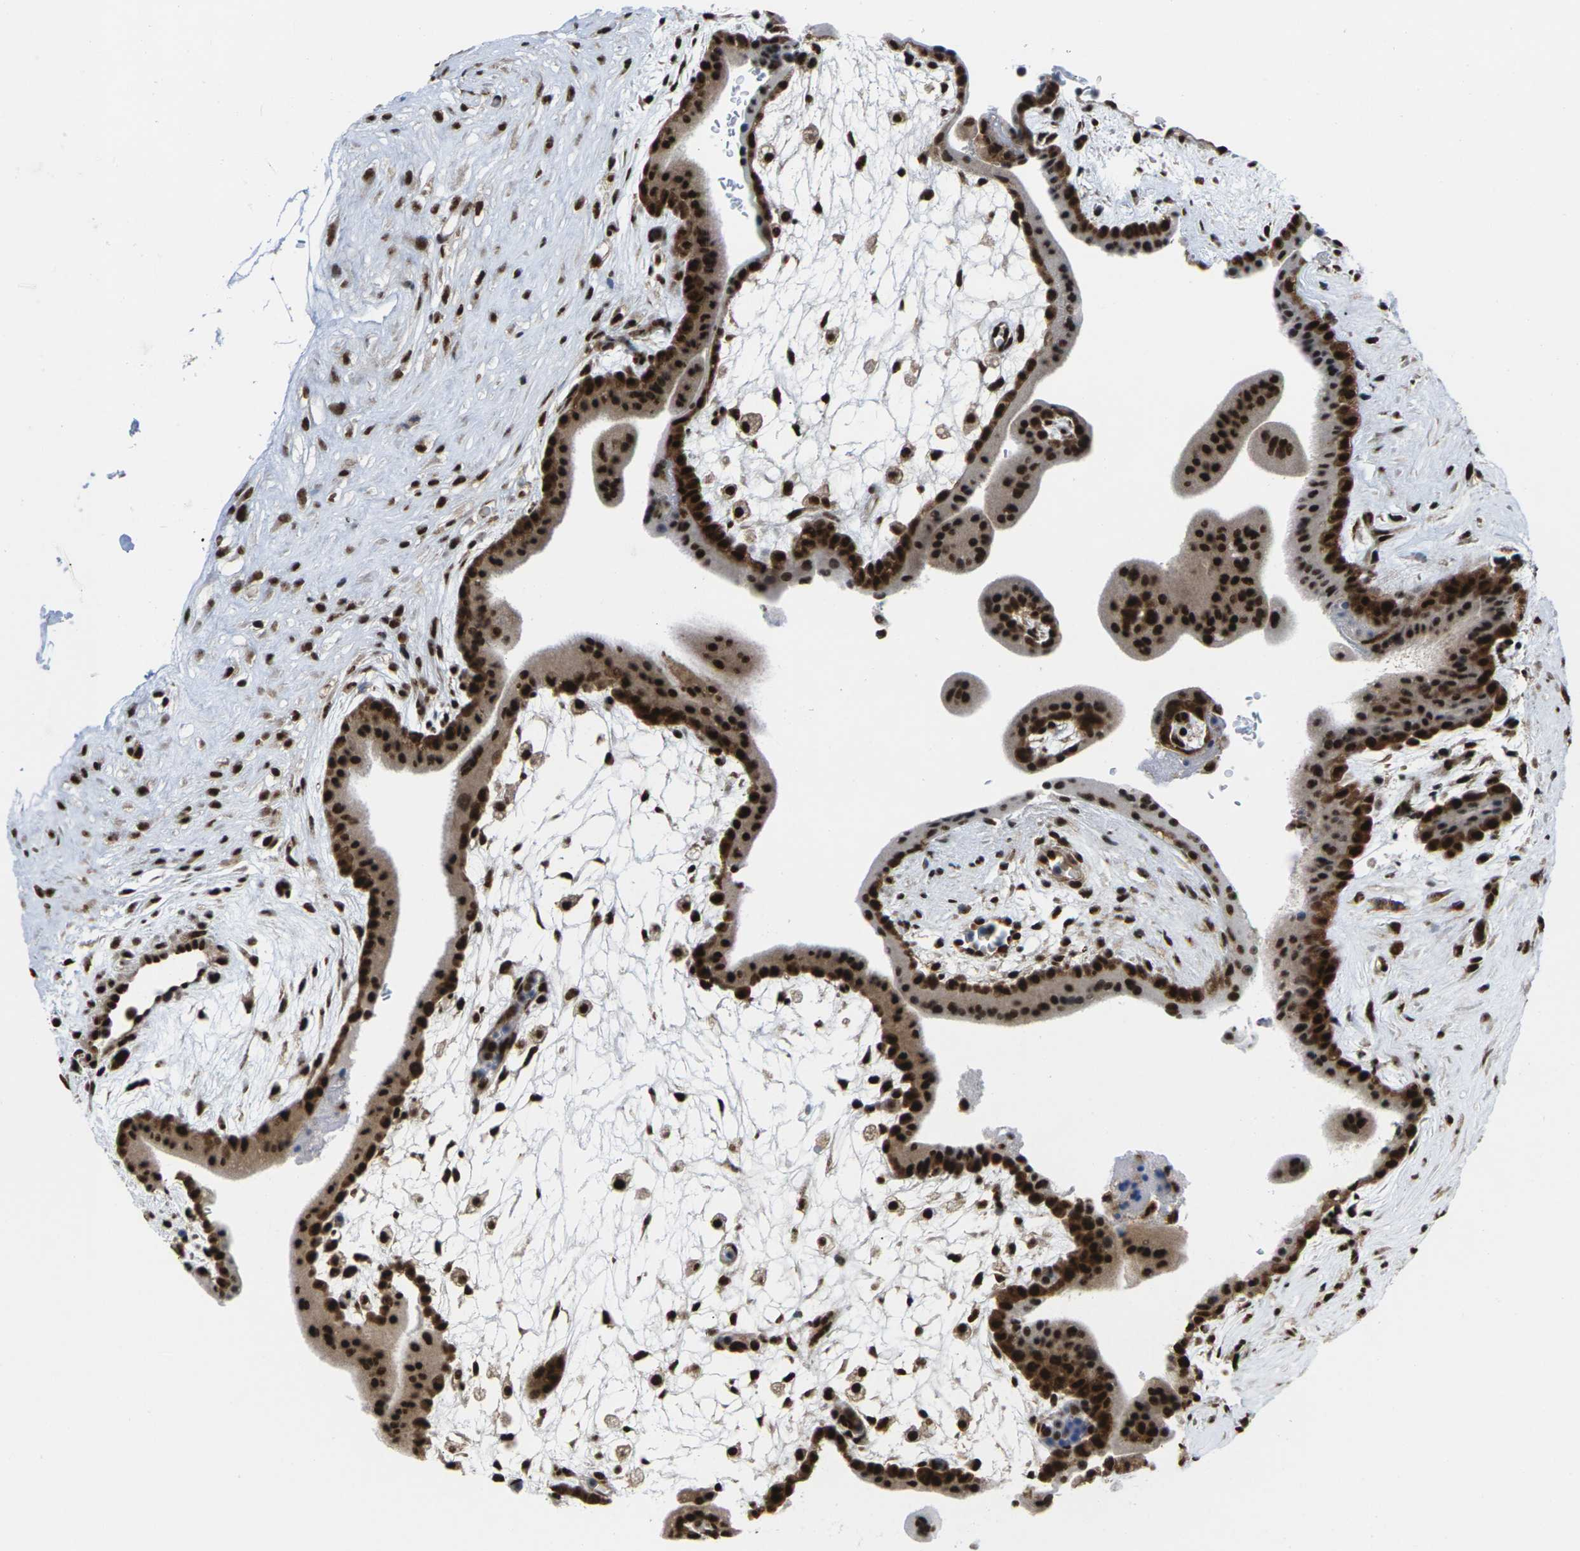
{"staining": {"intensity": "strong", "quantity": ">75%", "location": "nuclear"}, "tissue": "placenta", "cell_type": "Trophoblastic cells", "image_type": "normal", "snomed": [{"axis": "morphology", "description": "Normal tissue, NOS"}, {"axis": "topography", "description": "Placenta"}], "caption": "Immunohistochemistry (IHC) micrograph of normal placenta stained for a protein (brown), which exhibits high levels of strong nuclear positivity in about >75% of trophoblastic cells.", "gene": "MAGOH", "patient": {"sex": "female", "age": 35}}